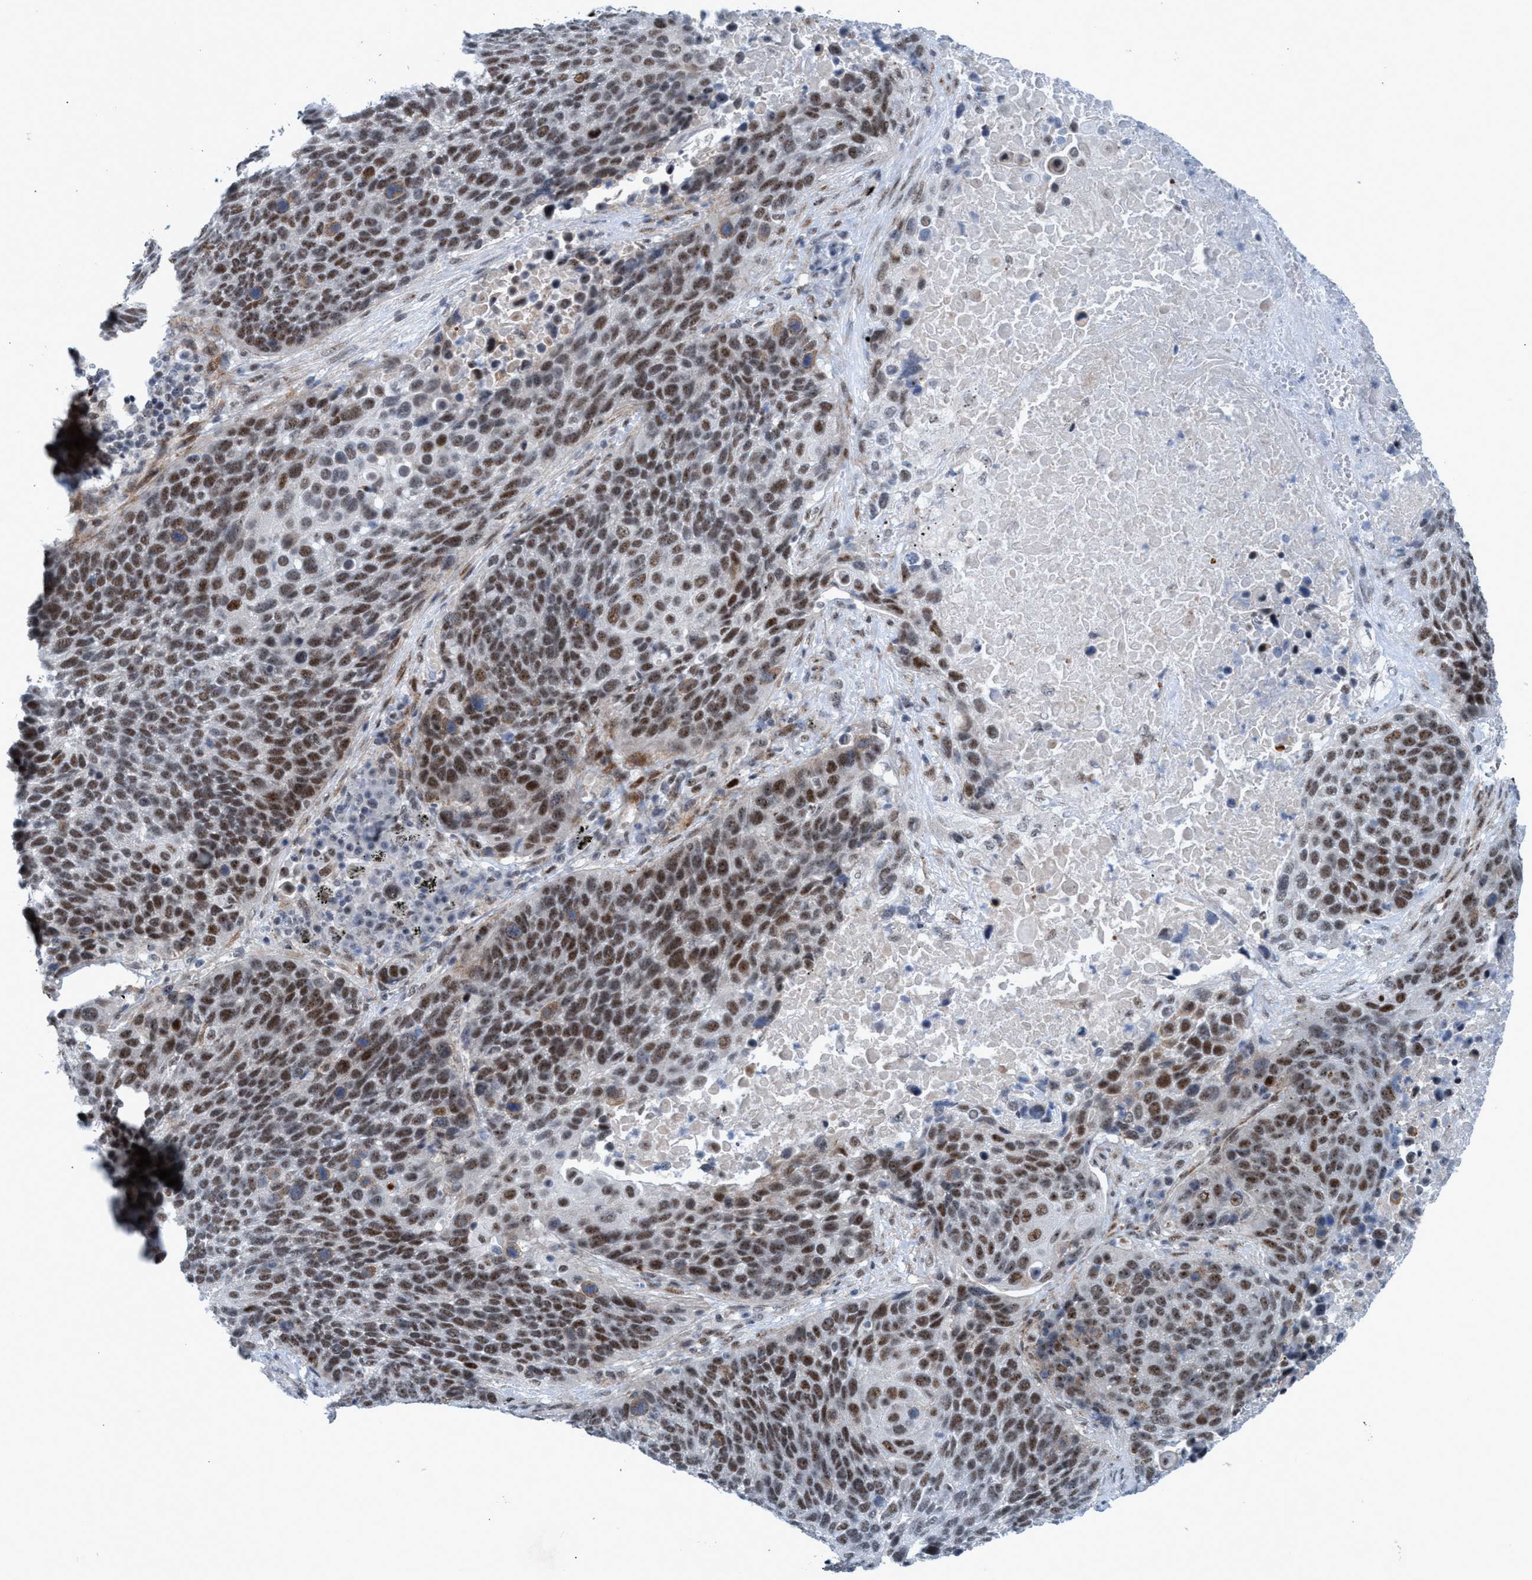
{"staining": {"intensity": "moderate", "quantity": ">75%", "location": "nuclear"}, "tissue": "lung cancer", "cell_type": "Tumor cells", "image_type": "cancer", "snomed": [{"axis": "morphology", "description": "Squamous cell carcinoma, NOS"}, {"axis": "topography", "description": "Lung"}], "caption": "A medium amount of moderate nuclear positivity is appreciated in approximately >75% of tumor cells in squamous cell carcinoma (lung) tissue.", "gene": "CWC27", "patient": {"sex": "male", "age": 66}}